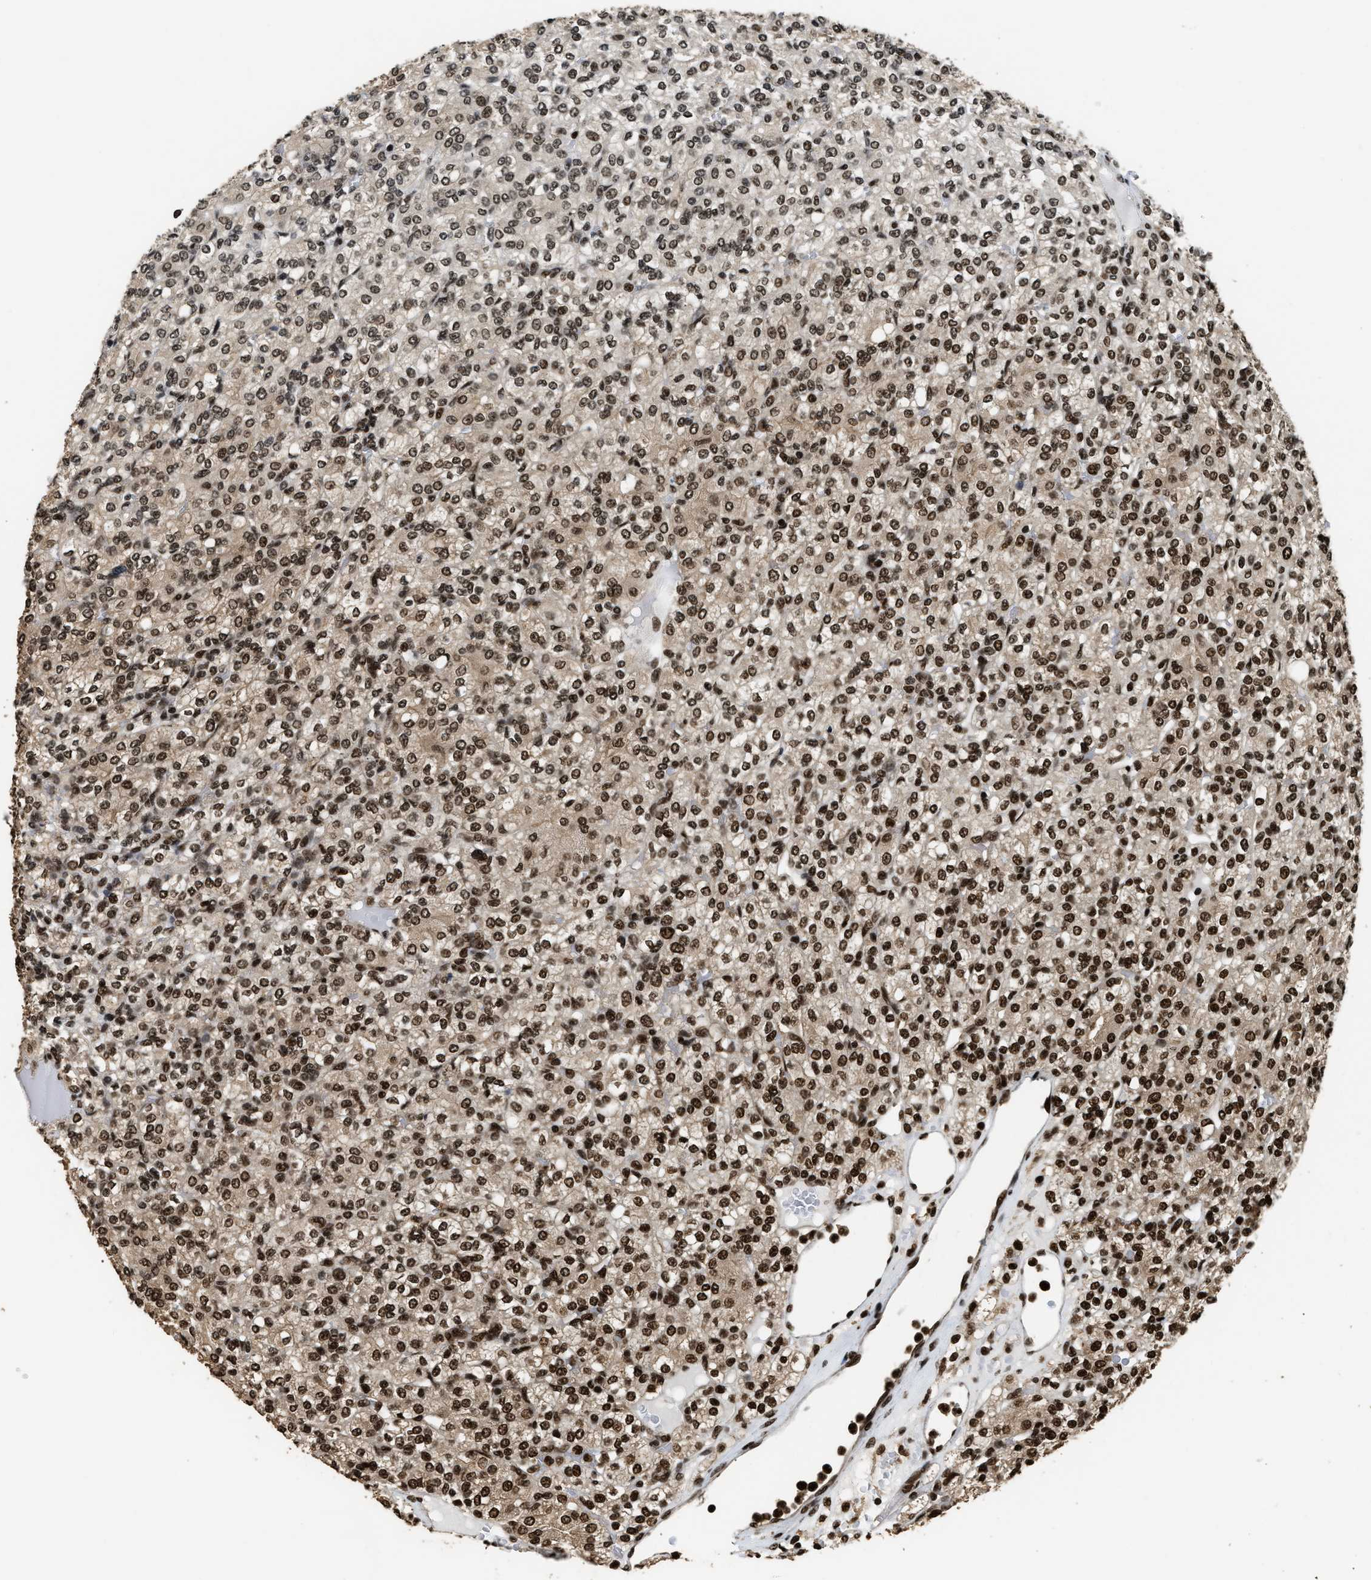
{"staining": {"intensity": "moderate", "quantity": ">75%", "location": "cytoplasmic/membranous,nuclear"}, "tissue": "renal cancer", "cell_type": "Tumor cells", "image_type": "cancer", "snomed": [{"axis": "morphology", "description": "Adenocarcinoma, NOS"}, {"axis": "topography", "description": "Kidney"}], "caption": "Moderate cytoplasmic/membranous and nuclear staining for a protein is appreciated in approximately >75% of tumor cells of renal cancer (adenocarcinoma) using immunohistochemistry (IHC).", "gene": "RAD21", "patient": {"sex": "male", "age": 77}}